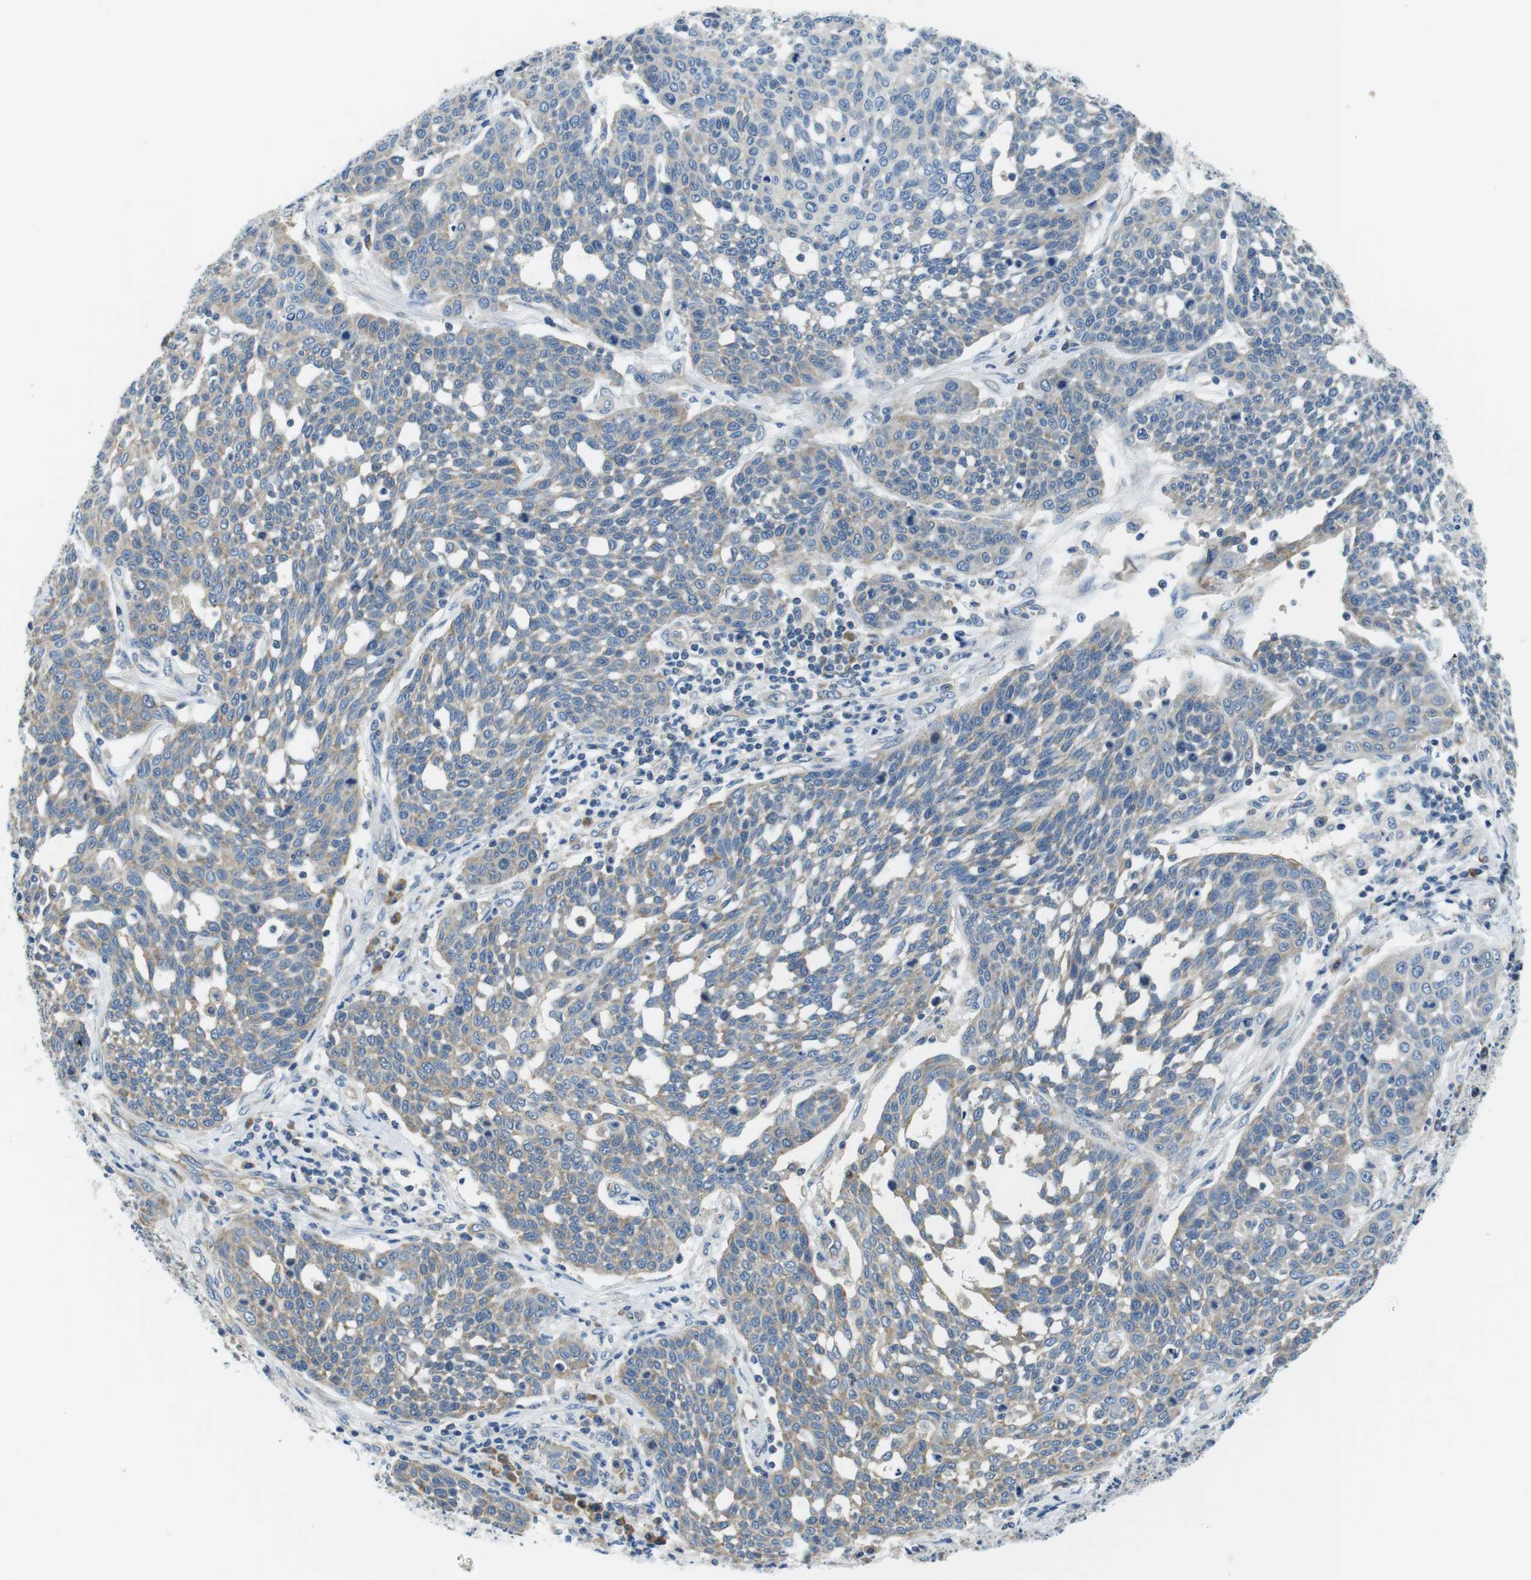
{"staining": {"intensity": "moderate", "quantity": ">75%", "location": "cytoplasmic/membranous"}, "tissue": "cervical cancer", "cell_type": "Tumor cells", "image_type": "cancer", "snomed": [{"axis": "morphology", "description": "Squamous cell carcinoma, NOS"}, {"axis": "topography", "description": "Cervix"}], "caption": "IHC photomicrograph of neoplastic tissue: human cervical squamous cell carcinoma stained using IHC demonstrates medium levels of moderate protein expression localized specifically in the cytoplasmic/membranous of tumor cells, appearing as a cytoplasmic/membranous brown color.", "gene": "EIF2B5", "patient": {"sex": "female", "age": 34}}